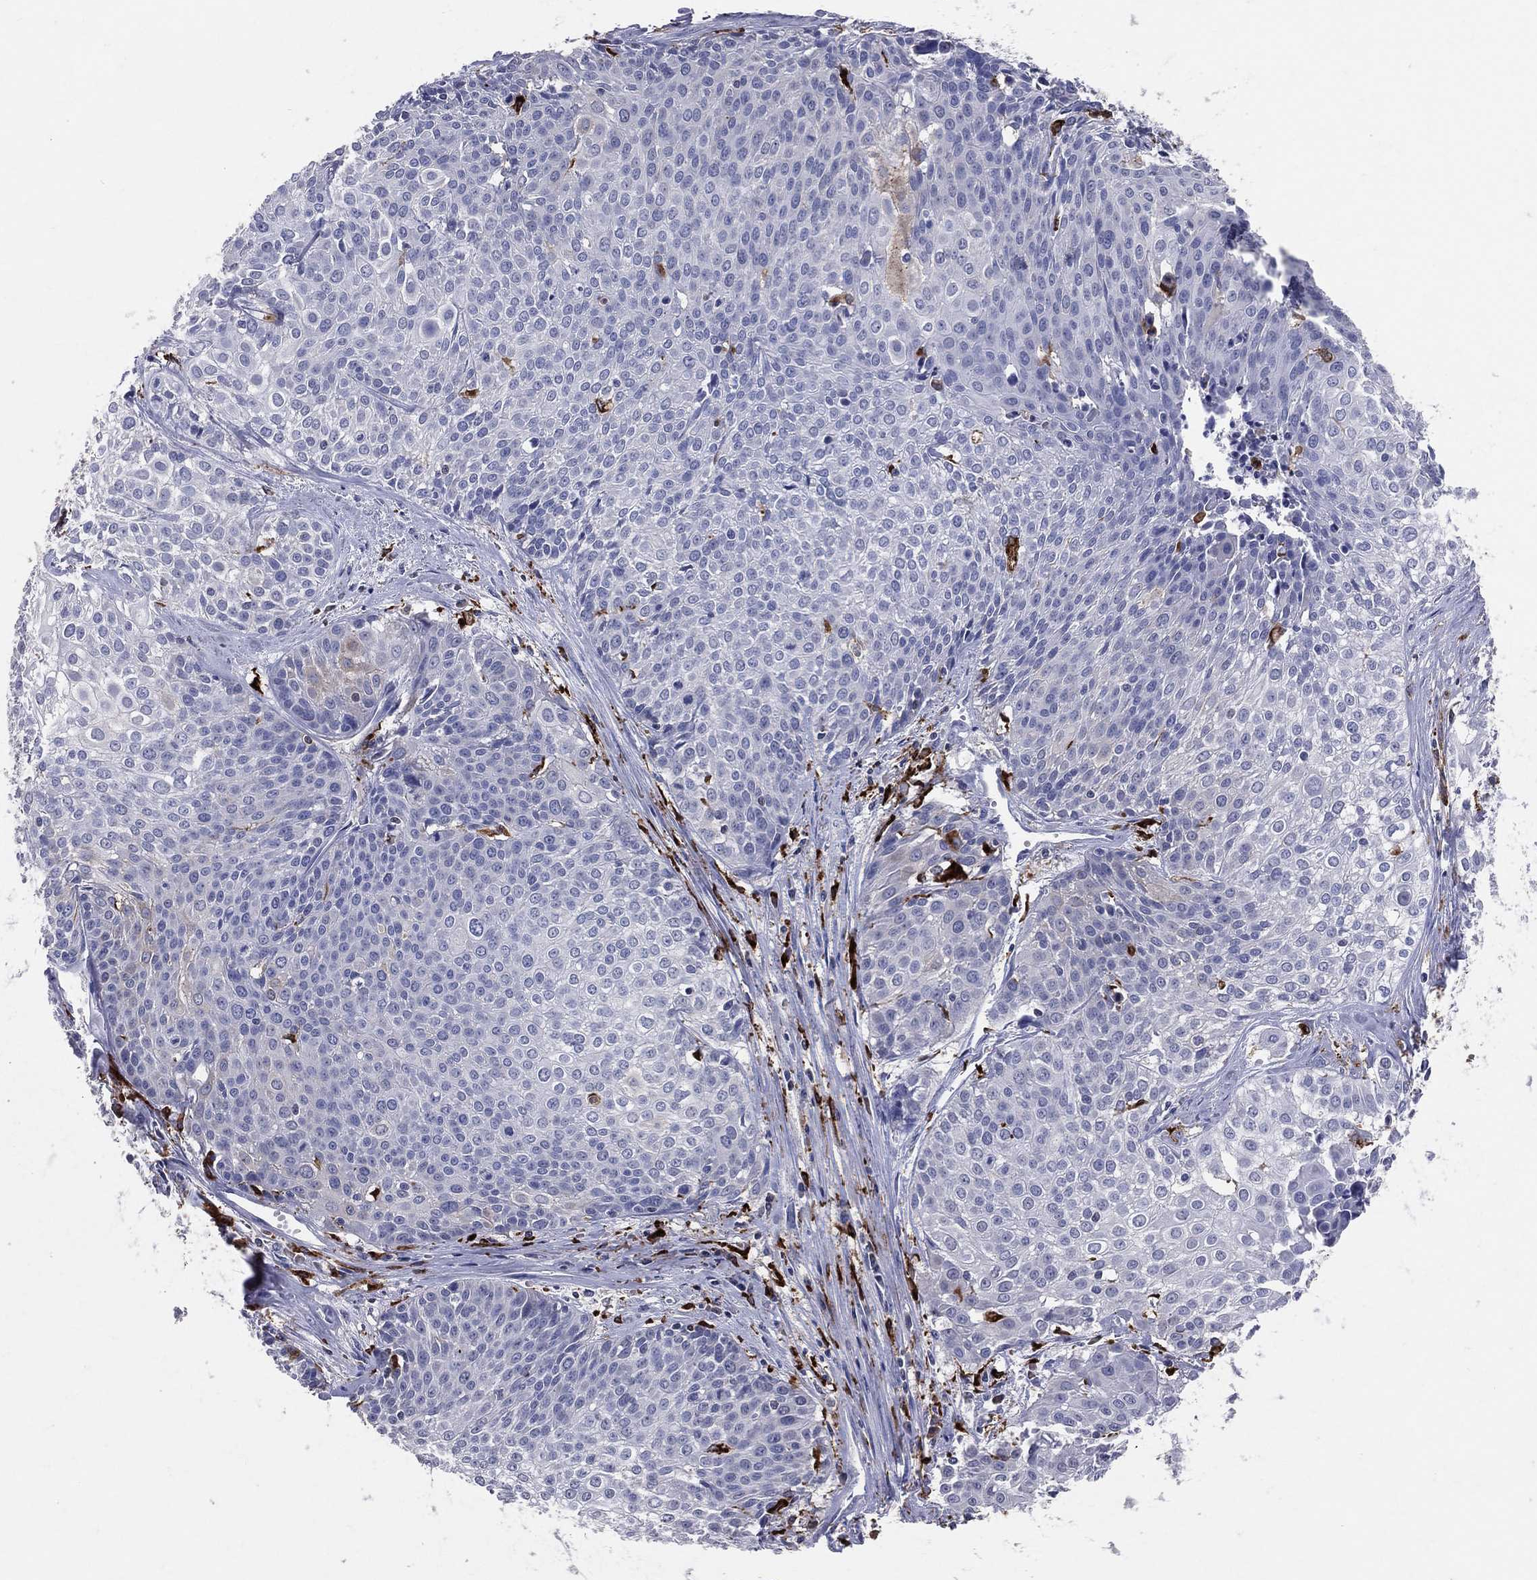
{"staining": {"intensity": "negative", "quantity": "none", "location": "none"}, "tissue": "cervical cancer", "cell_type": "Tumor cells", "image_type": "cancer", "snomed": [{"axis": "morphology", "description": "Squamous cell carcinoma, NOS"}, {"axis": "topography", "description": "Cervix"}], "caption": "An IHC micrograph of cervical squamous cell carcinoma is shown. There is no staining in tumor cells of cervical squamous cell carcinoma.", "gene": "CD74", "patient": {"sex": "female", "age": 39}}